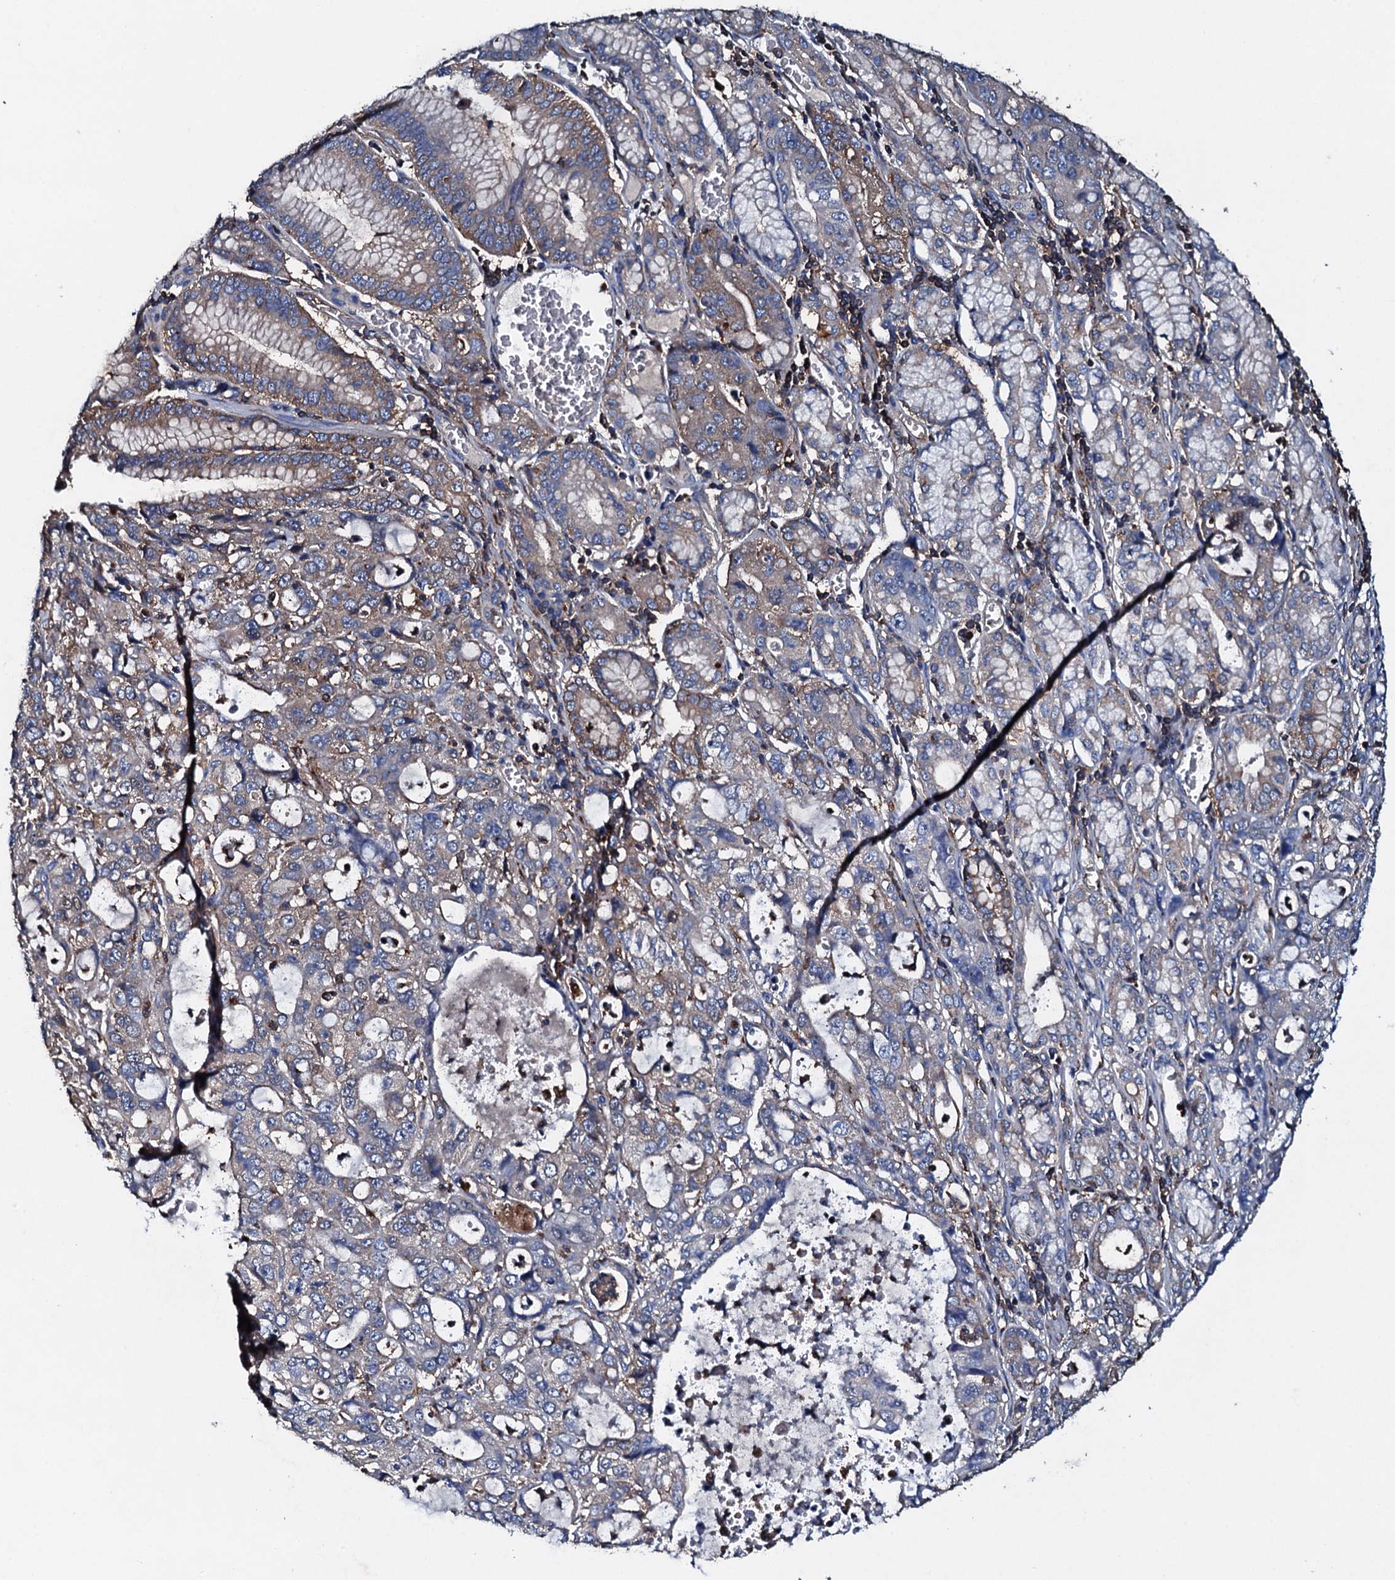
{"staining": {"intensity": "weak", "quantity": "<25%", "location": "cytoplasmic/membranous"}, "tissue": "stomach cancer", "cell_type": "Tumor cells", "image_type": "cancer", "snomed": [{"axis": "morphology", "description": "Adenocarcinoma, NOS"}, {"axis": "topography", "description": "Stomach, upper"}], "caption": "Immunohistochemical staining of stomach cancer exhibits no significant positivity in tumor cells.", "gene": "MS4A4E", "patient": {"sex": "female", "age": 52}}